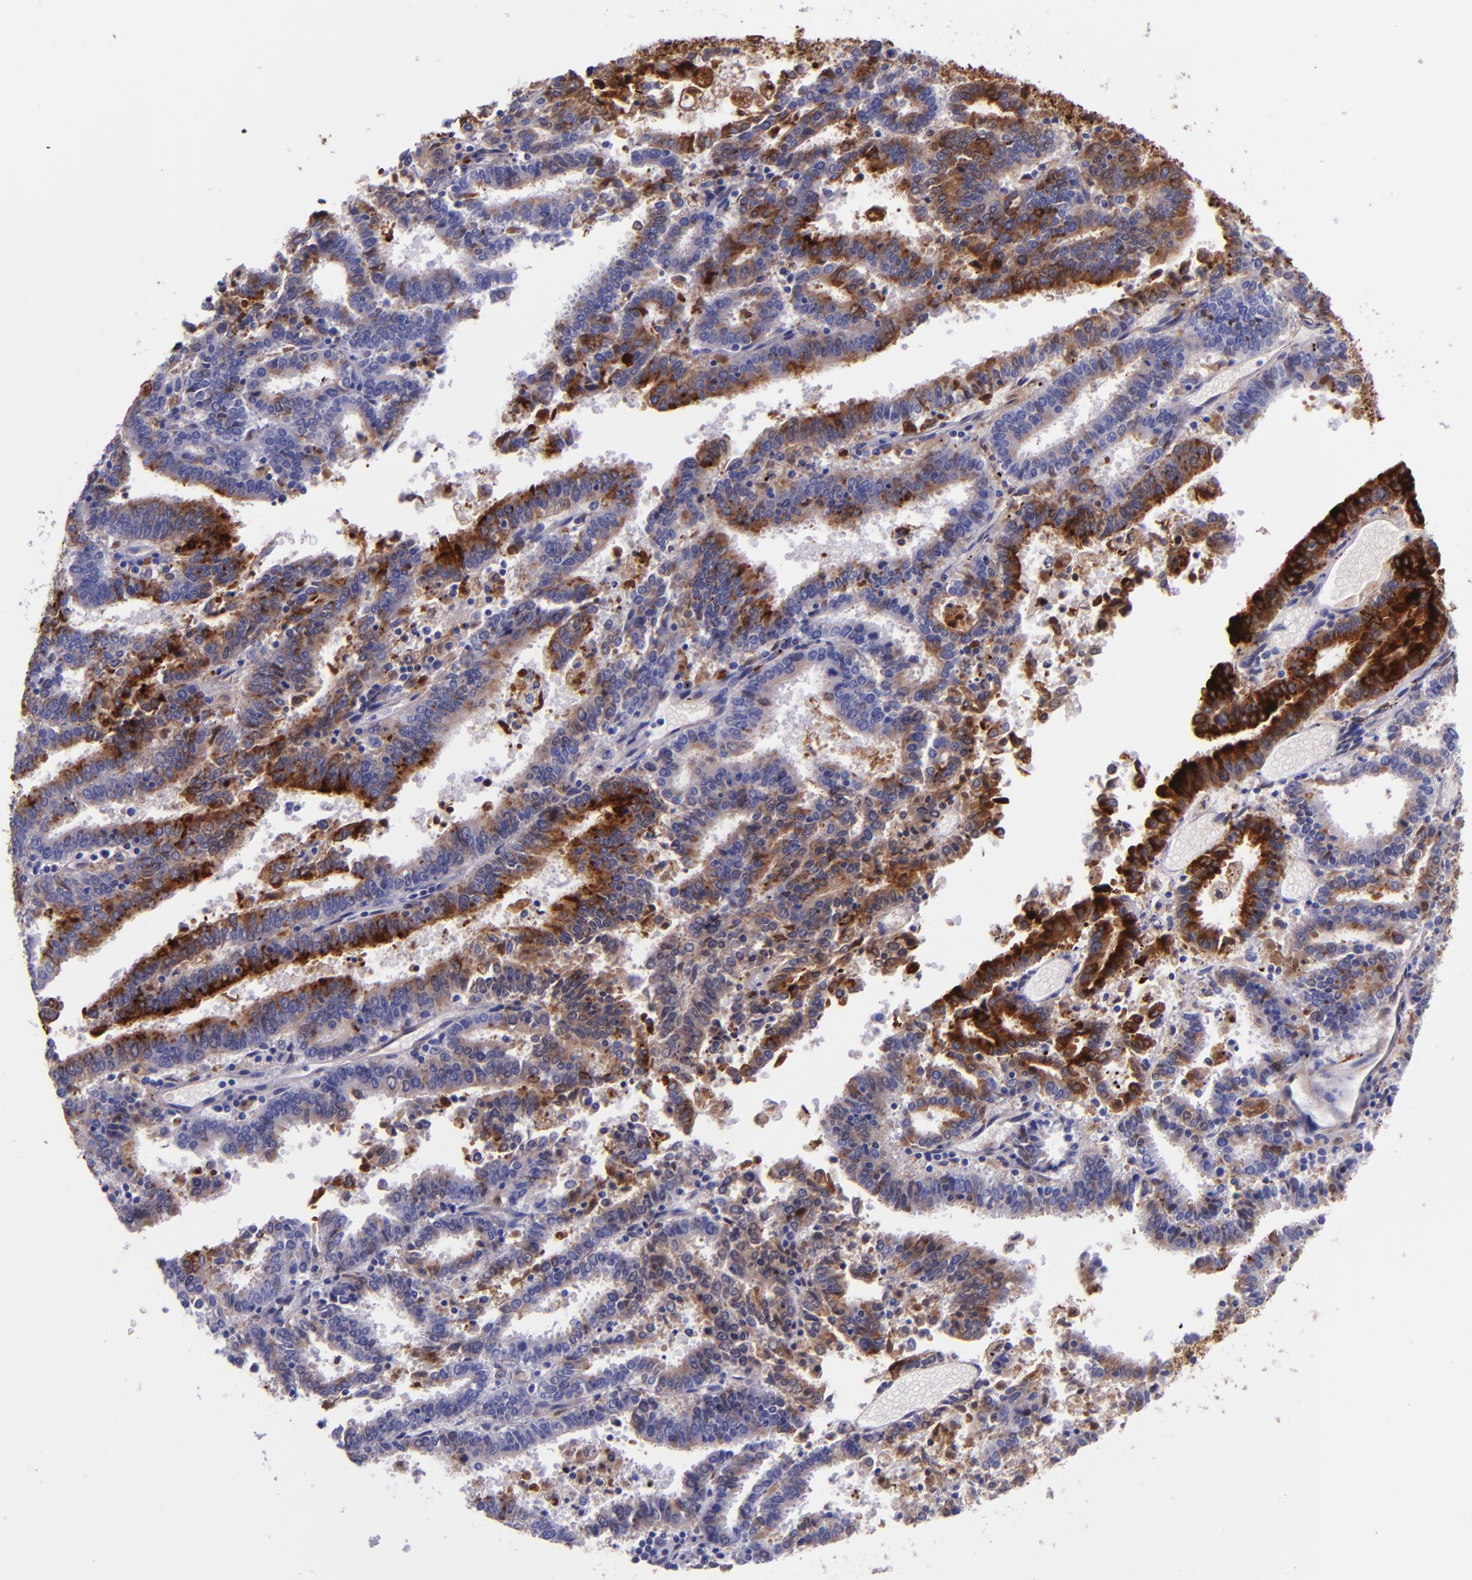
{"staining": {"intensity": "strong", "quantity": "25%-75%", "location": "cytoplasmic/membranous"}, "tissue": "endometrial cancer", "cell_type": "Tumor cells", "image_type": "cancer", "snomed": [{"axis": "morphology", "description": "Adenocarcinoma, NOS"}, {"axis": "topography", "description": "Uterus"}], "caption": "Adenocarcinoma (endometrial) stained with DAB immunohistochemistry (IHC) shows high levels of strong cytoplasmic/membranous expression in about 25%-75% of tumor cells. (Brightfield microscopy of DAB IHC at high magnification).", "gene": "SLPI", "patient": {"sex": "female", "age": 83}}